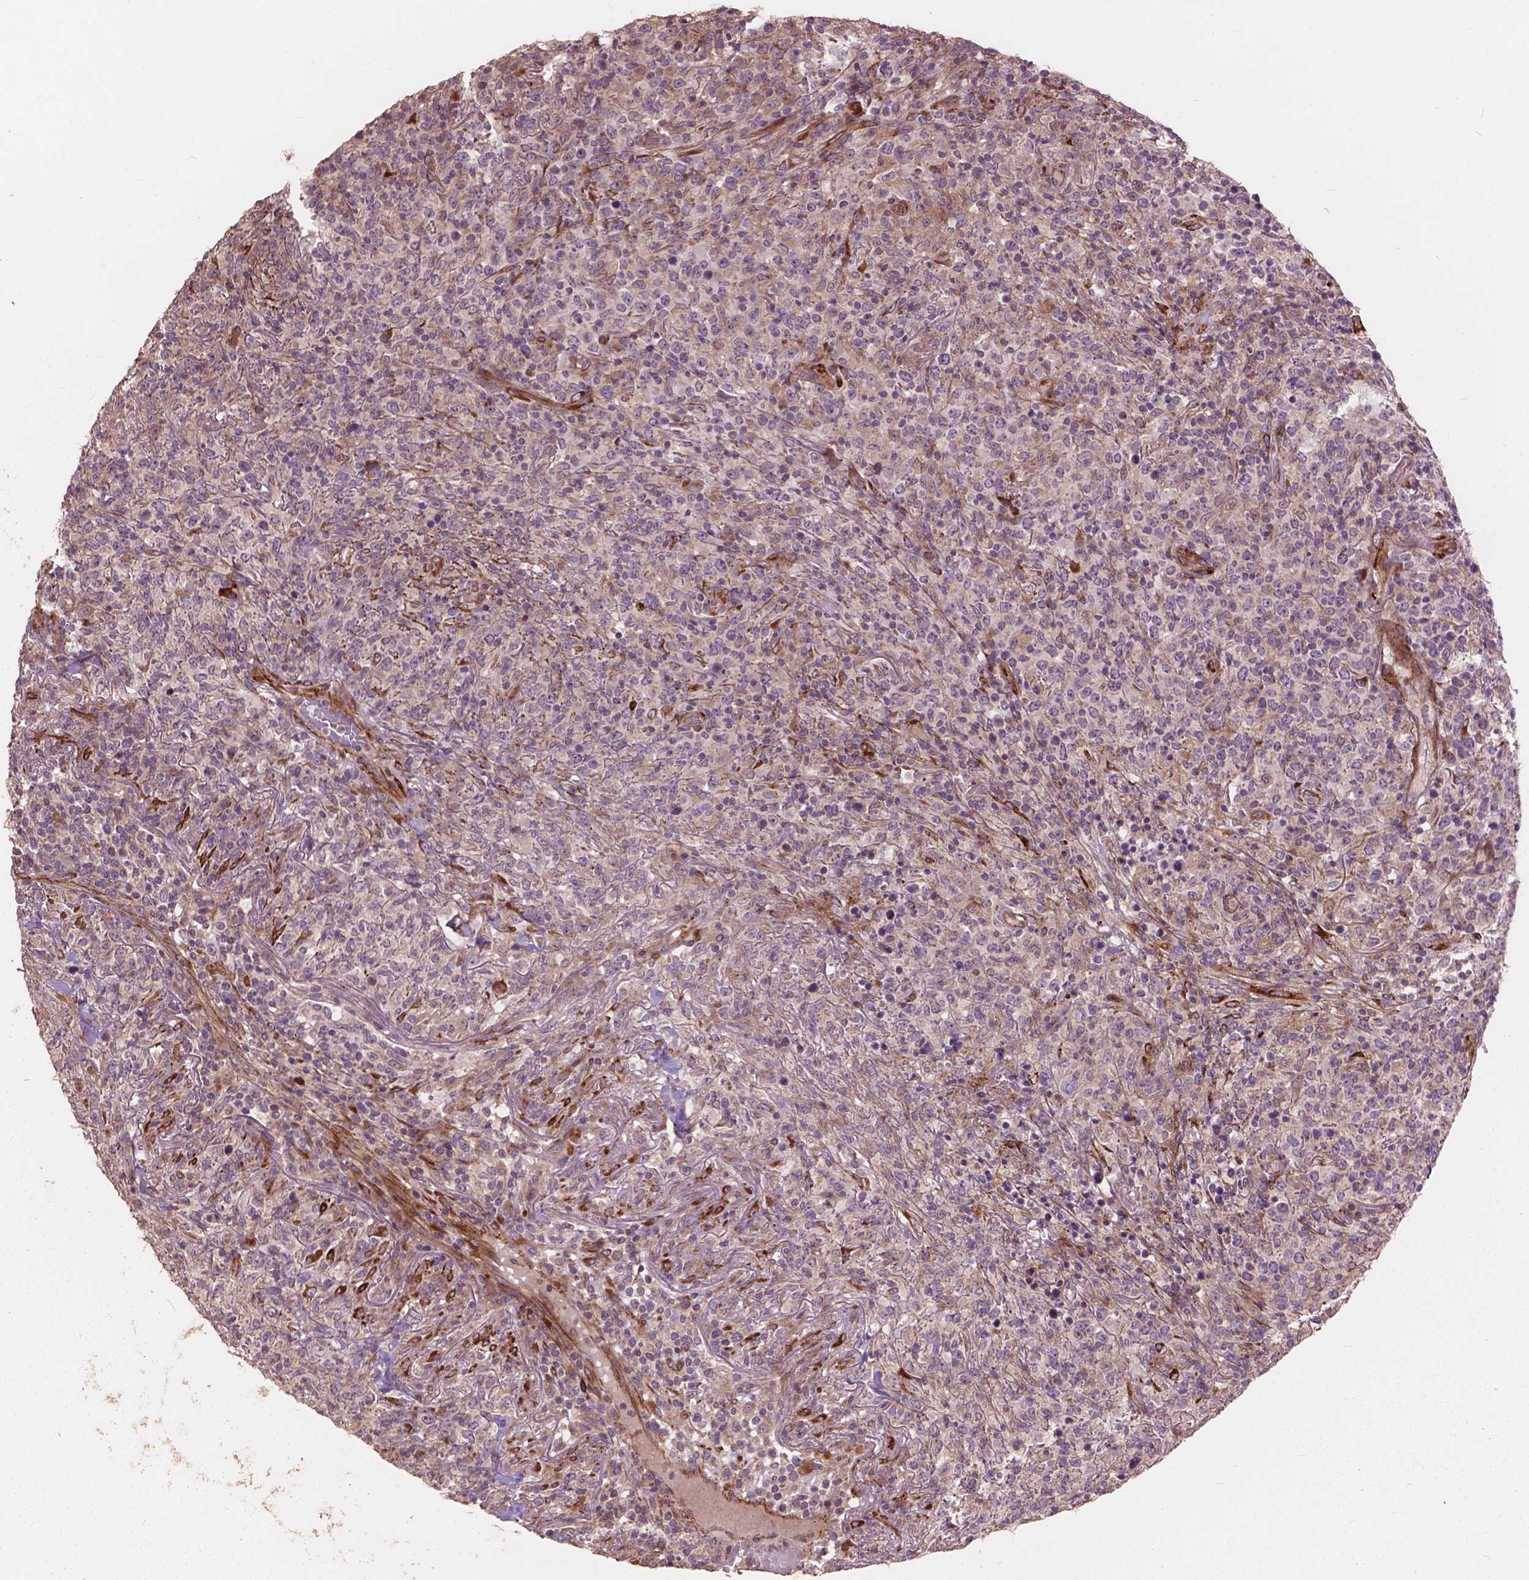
{"staining": {"intensity": "negative", "quantity": "none", "location": "none"}, "tissue": "lymphoma", "cell_type": "Tumor cells", "image_type": "cancer", "snomed": [{"axis": "morphology", "description": "Malignant lymphoma, non-Hodgkin's type, High grade"}, {"axis": "topography", "description": "Lung"}], "caption": "The micrograph exhibits no staining of tumor cells in lymphoma. (DAB immunohistochemistry (IHC), high magnification).", "gene": "FNIP1", "patient": {"sex": "male", "age": 79}}